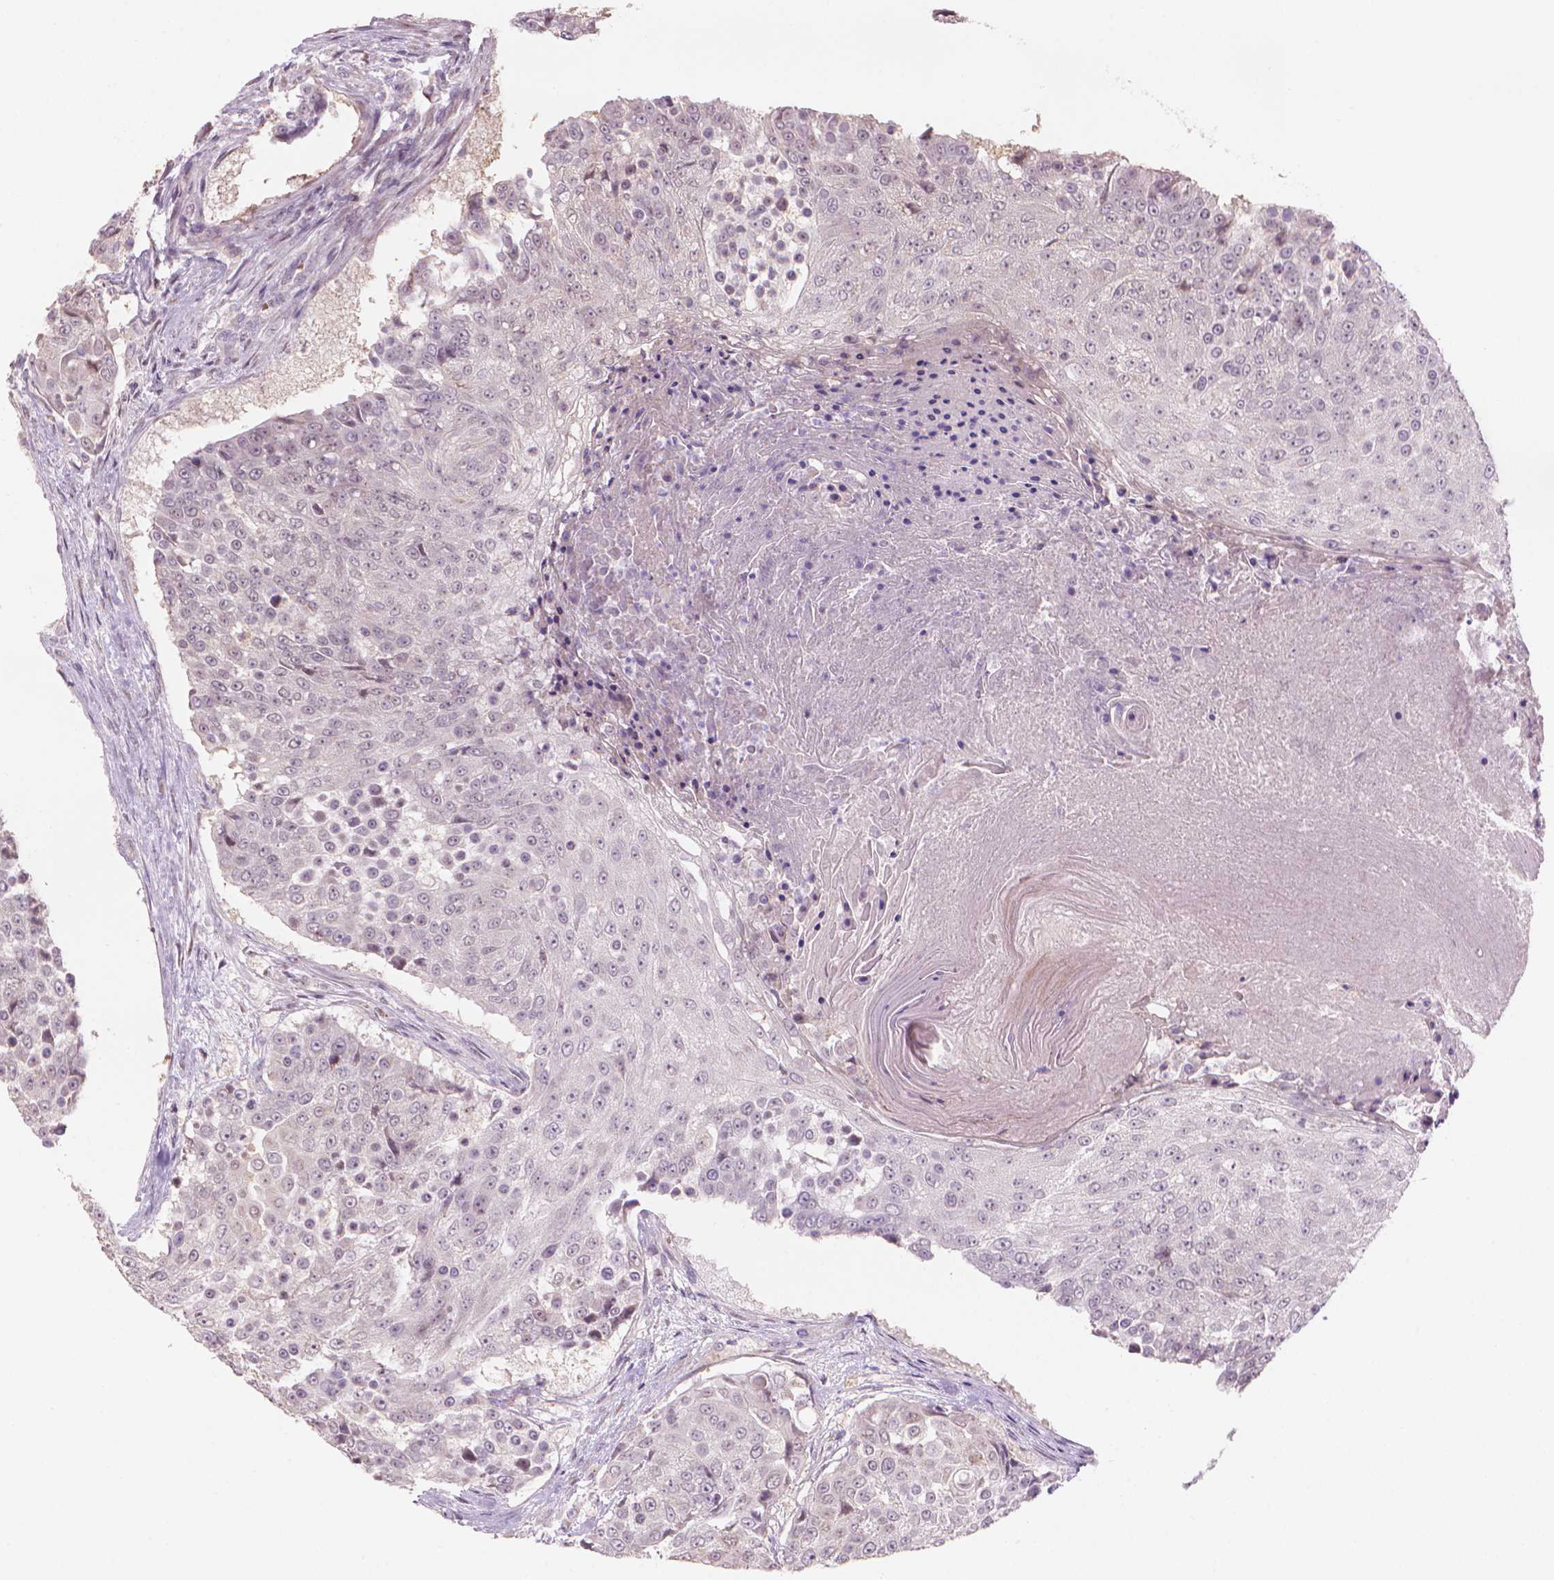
{"staining": {"intensity": "negative", "quantity": "none", "location": "none"}, "tissue": "urothelial cancer", "cell_type": "Tumor cells", "image_type": "cancer", "snomed": [{"axis": "morphology", "description": "Urothelial carcinoma, High grade"}, {"axis": "topography", "description": "Urinary bladder"}], "caption": "This is an immunohistochemistry (IHC) micrograph of urothelial cancer. There is no expression in tumor cells.", "gene": "IFFO1", "patient": {"sex": "female", "age": 63}}